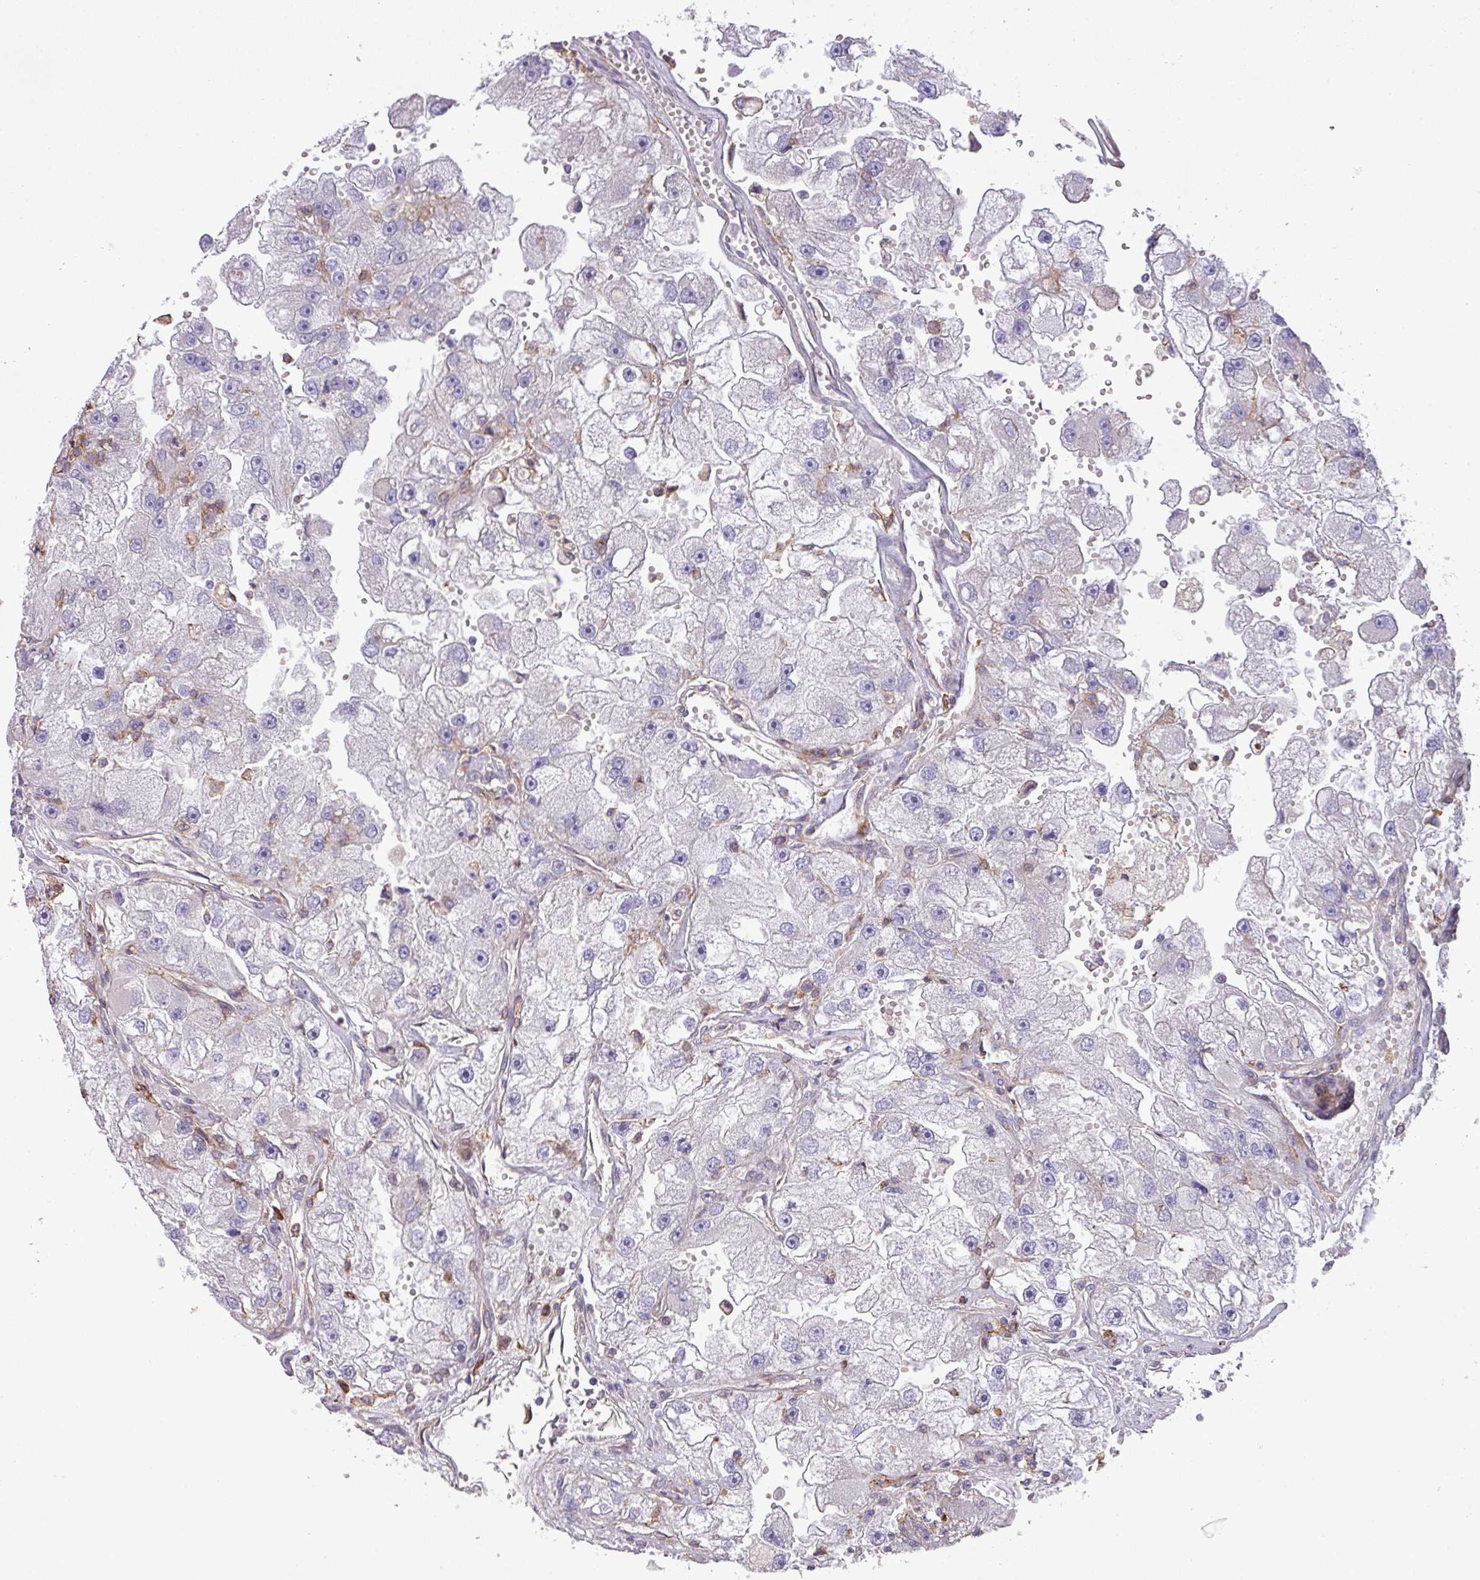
{"staining": {"intensity": "negative", "quantity": "none", "location": "none"}, "tissue": "renal cancer", "cell_type": "Tumor cells", "image_type": "cancer", "snomed": [{"axis": "morphology", "description": "Adenocarcinoma, NOS"}, {"axis": "topography", "description": "Kidney"}], "caption": "Tumor cells show no significant positivity in renal cancer (adenocarcinoma).", "gene": "LRRC41", "patient": {"sex": "male", "age": 63}}